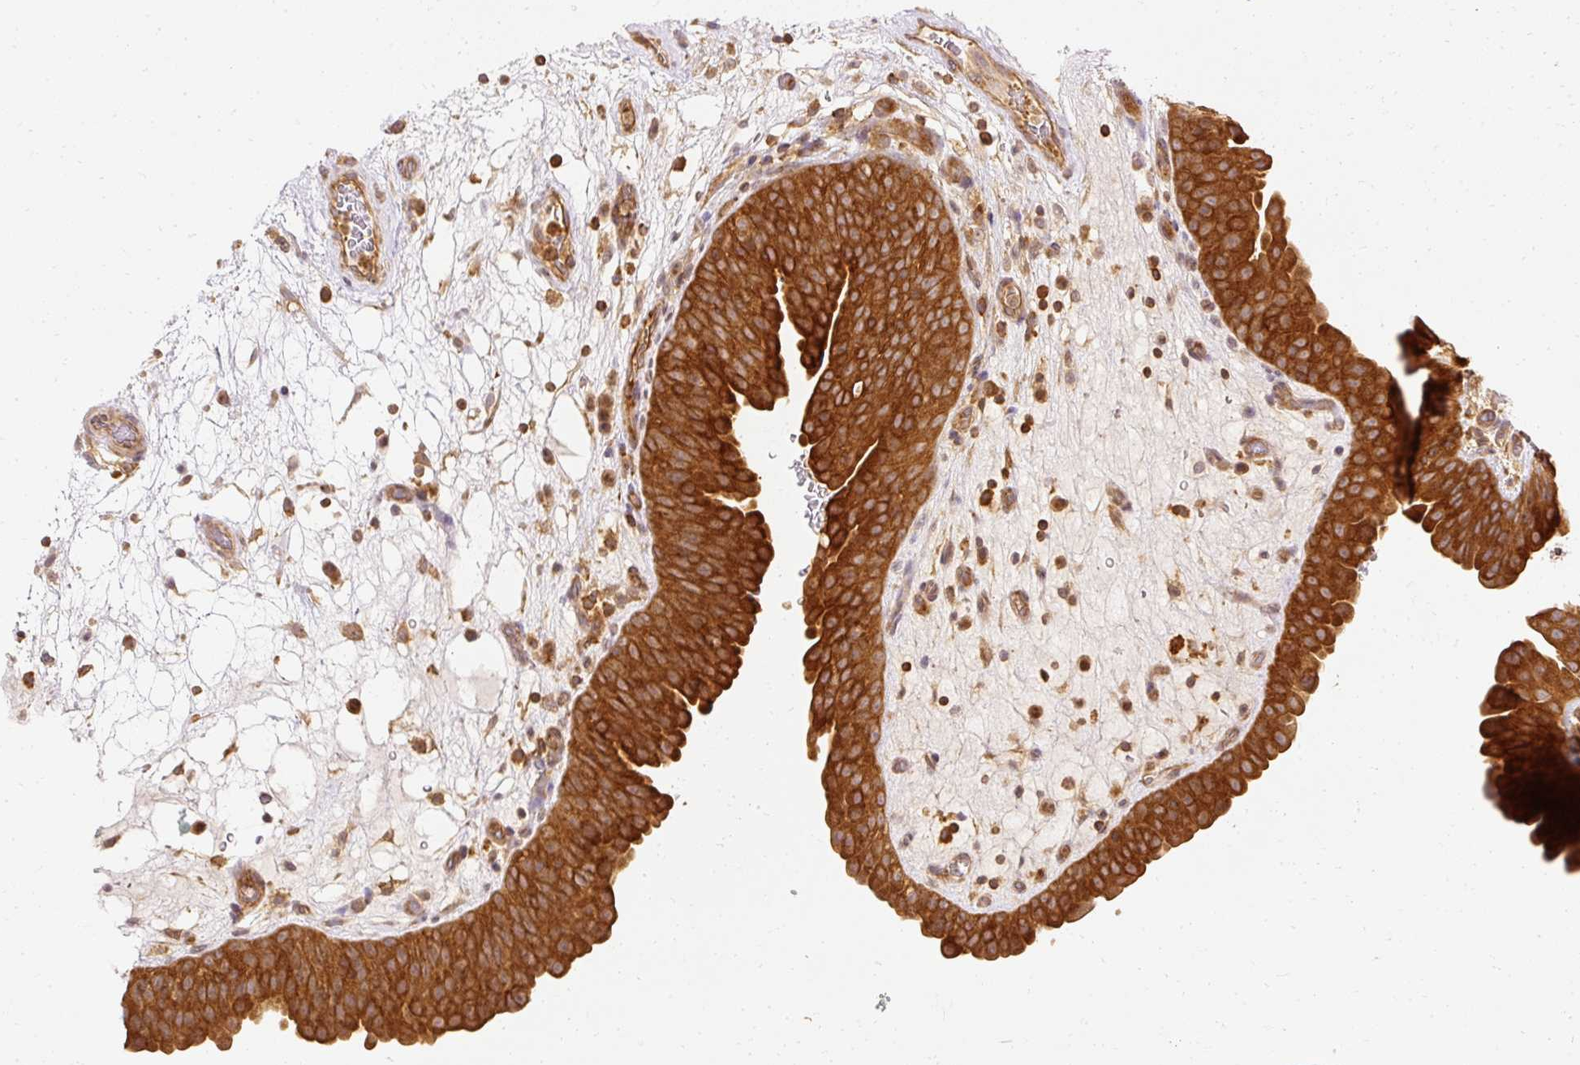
{"staining": {"intensity": "strong", "quantity": ">75%", "location": "cytoplasmic/membranous"}, "tissue": "urinary bladder", "cell_type": "Urothelial cells", "image_type": "normal", "snomed": [{"axis": "morphology", "description": "Normal tissue, NOS"}, {"axis": "topography", "description": "Urinary bladder"}], "caption": "Immunohistochemistry photomicrograph of benign urinary bladder: urinary bladder stained using IHC reveals high levels of strong protein expression localized specifically in the cytoplasmic/membranous of urothelial cells, appearing as a cytoplasmic/membranous brown color.", "gene": "ARMH3", "patient": {"sex": "male", "age": 71}}